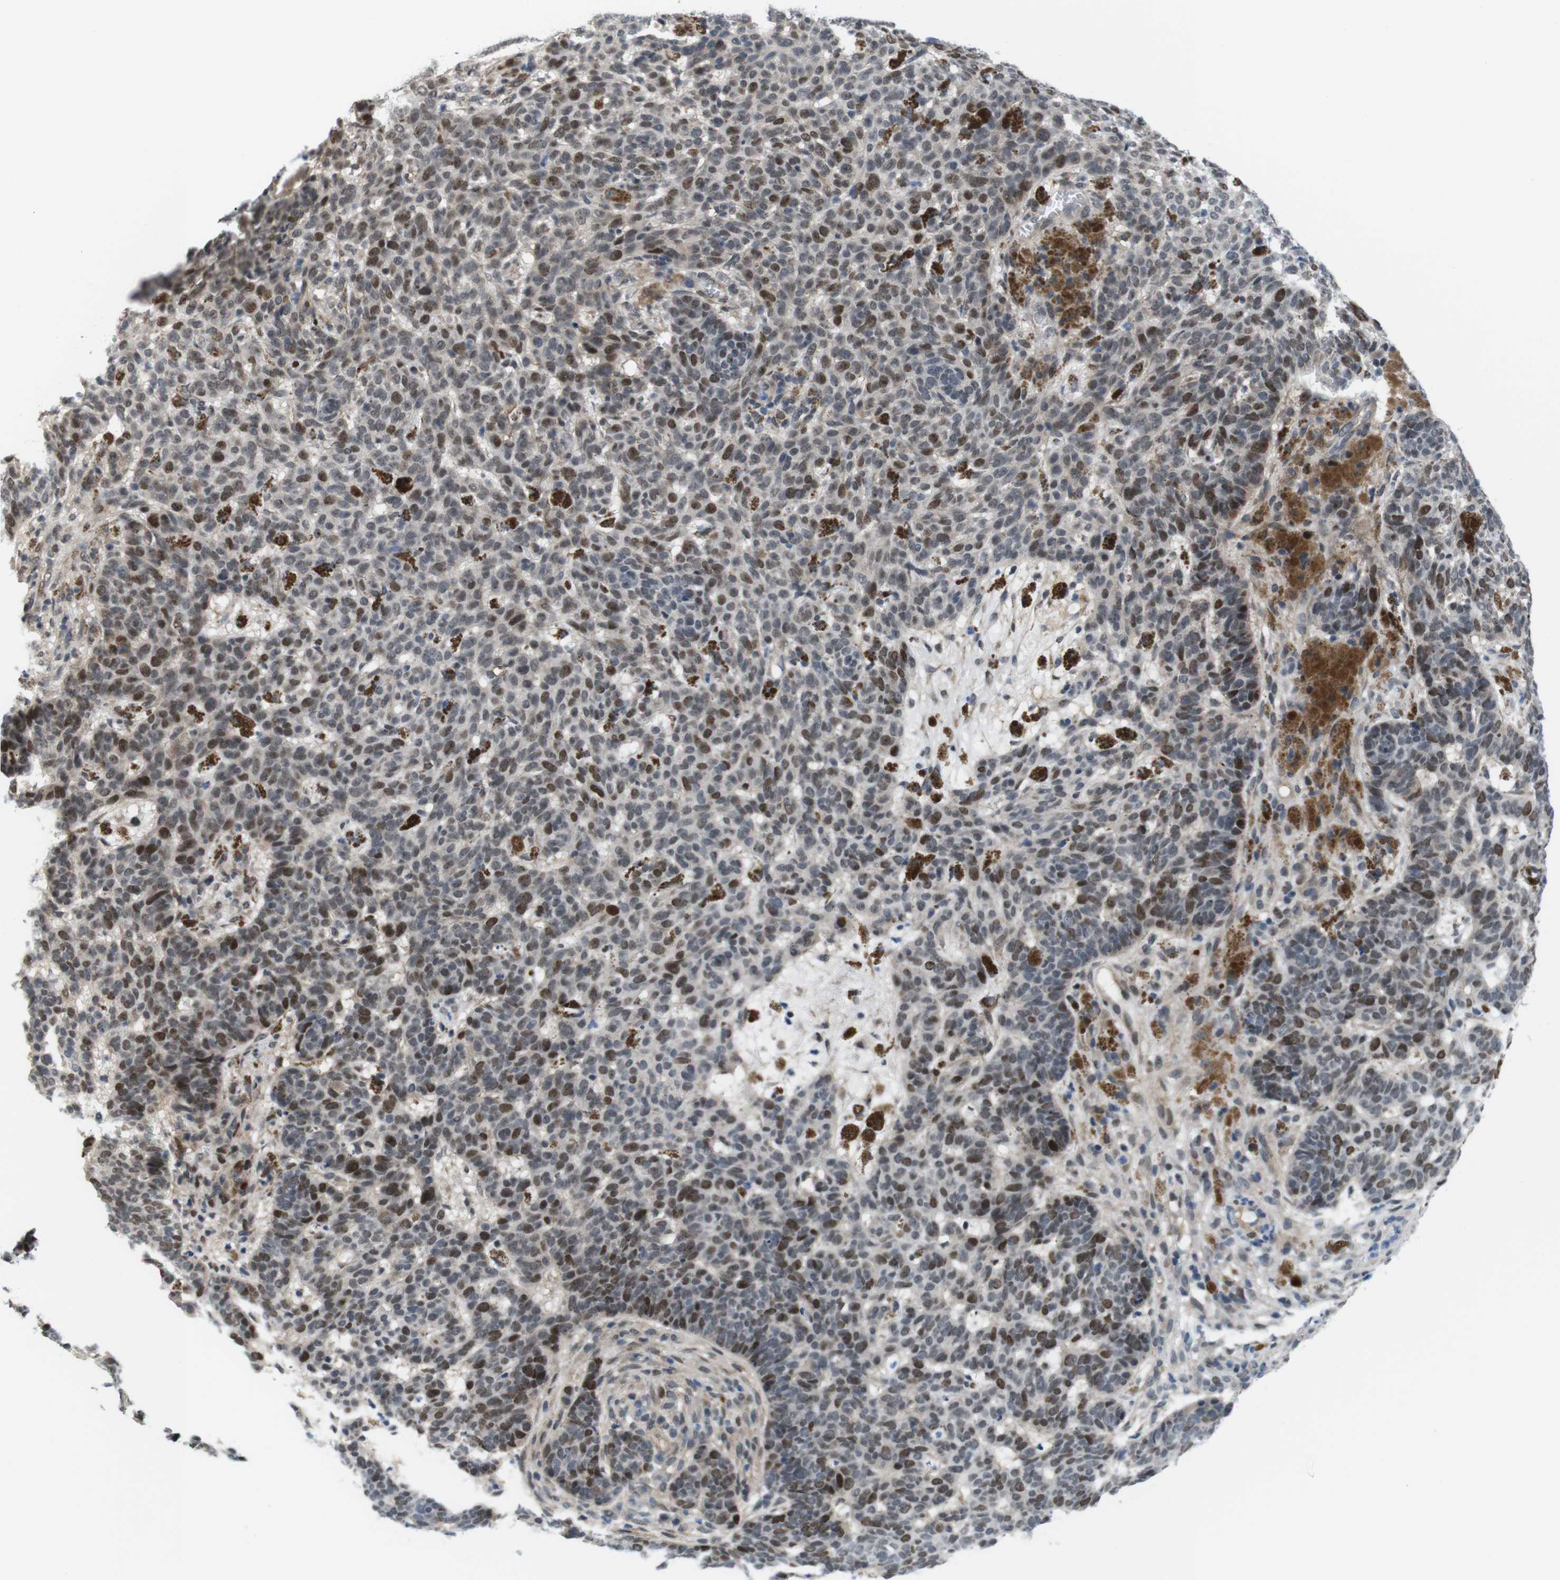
{"staining": {"intensity": "moderate", "quantity": ">75%", "location": "nuclear"}, "tissue": "skin cancer", "cell_type": "Tumor cells", "image_type": "cancer", "snomed": [{"axis": "morphology", "description": "Basal cell carcinoma"}, {"axis": "topography", "description": "Skin"}], "caption": "Protein staining of skin basal cell carcinoma tissue shows moderate nuclear staining in about >75% of tumor cells.", "gene": "SMCO2", "patient": {"sex": "male", "age": 85}}